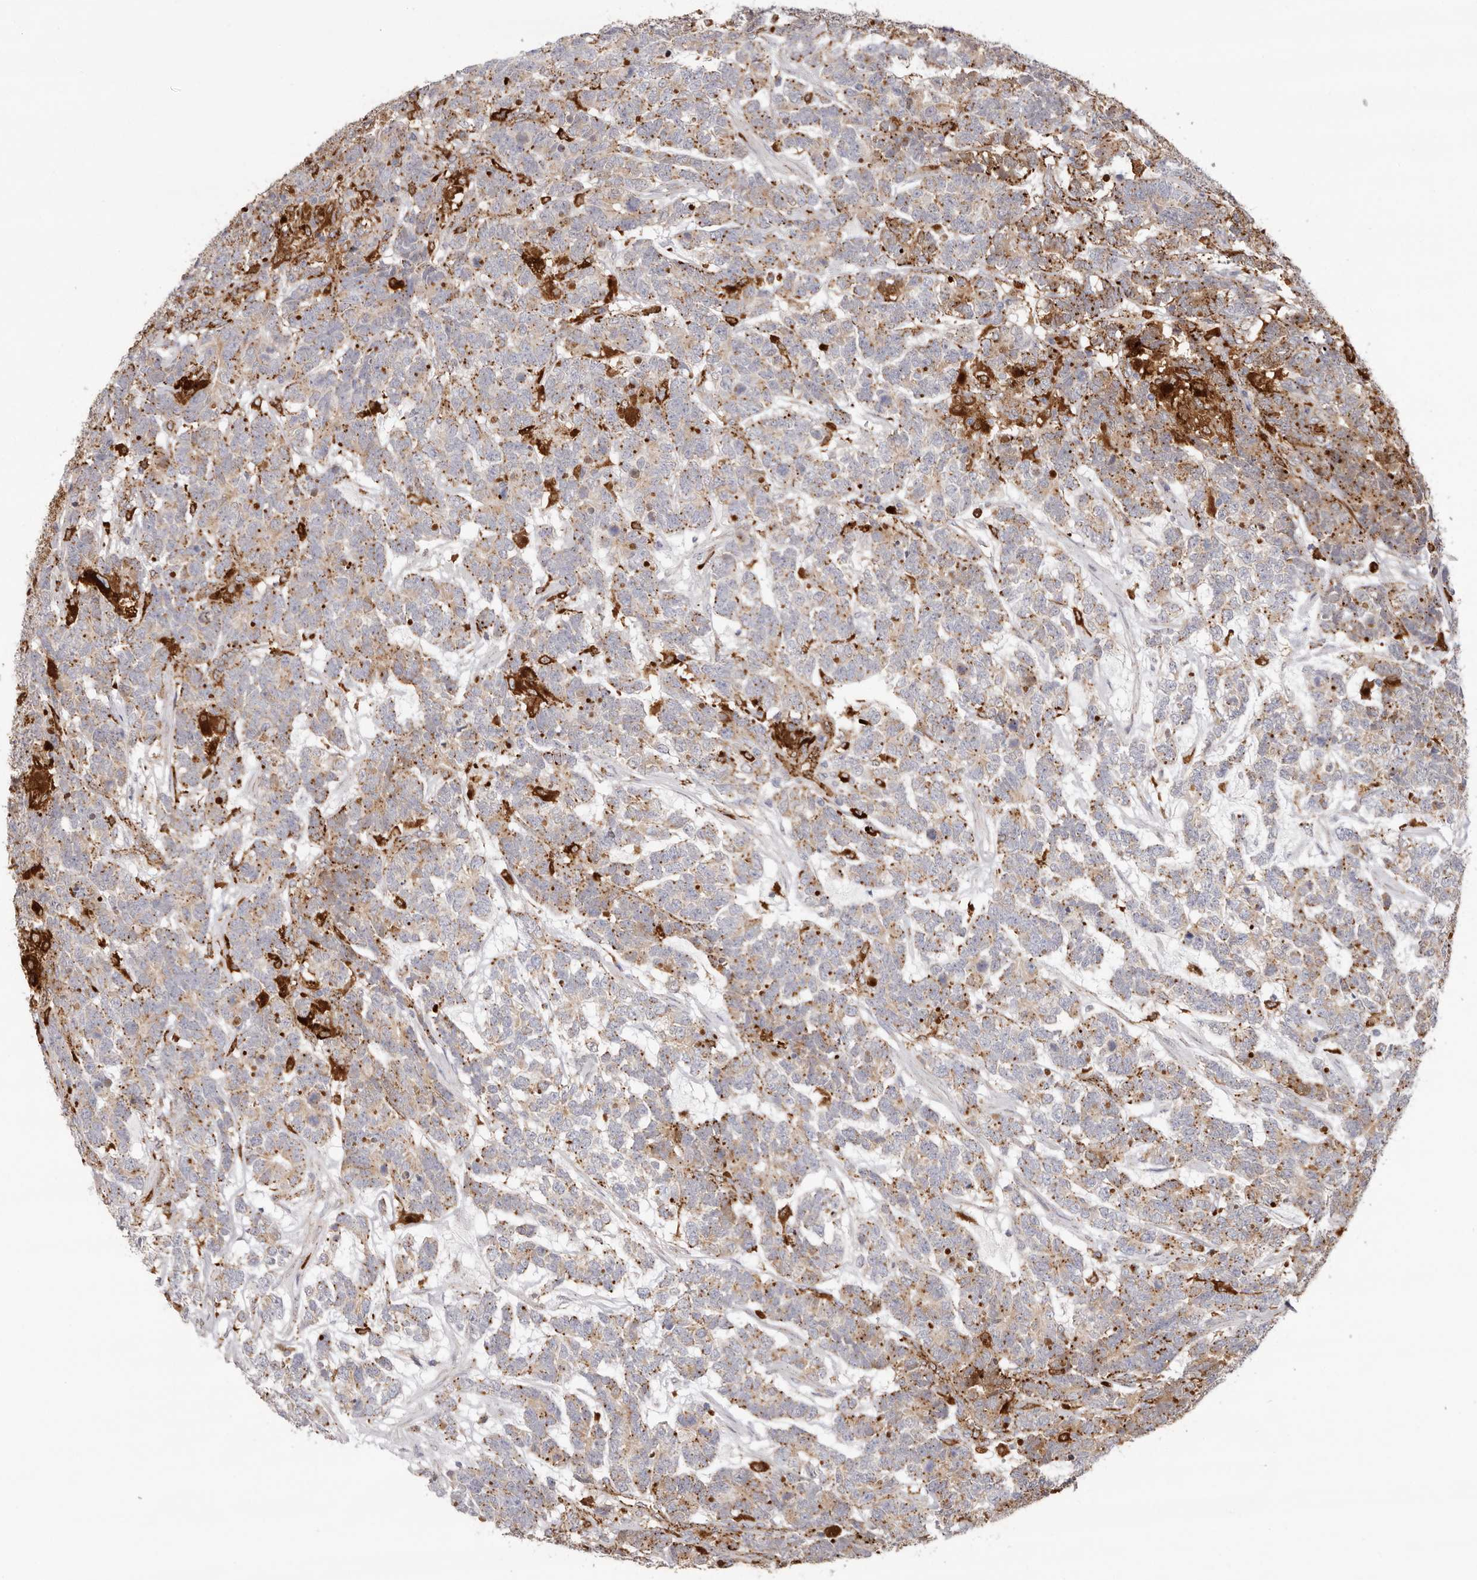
{"staining": {"intensity": "moderate", "quantity": "25%-75%", "location": "cytoplasmic/membranous"}, "tissue": "testis cancer", "cell_type": "Tumor cells", "image_type": "cancer", "snomed": [{"axis": "morphology", "description": "Carcinoma, Embryonal, NOS"}, {"axis": "topography", "description": "Testis"}], "caption": "Embryonal carcinoma (testis) tissue reveals moderate cytoplasmic/membranous staining in approximately 25%-75% of tumor cells", "gene": "GRN", "patient": {"sex": "male", "age": 26}}